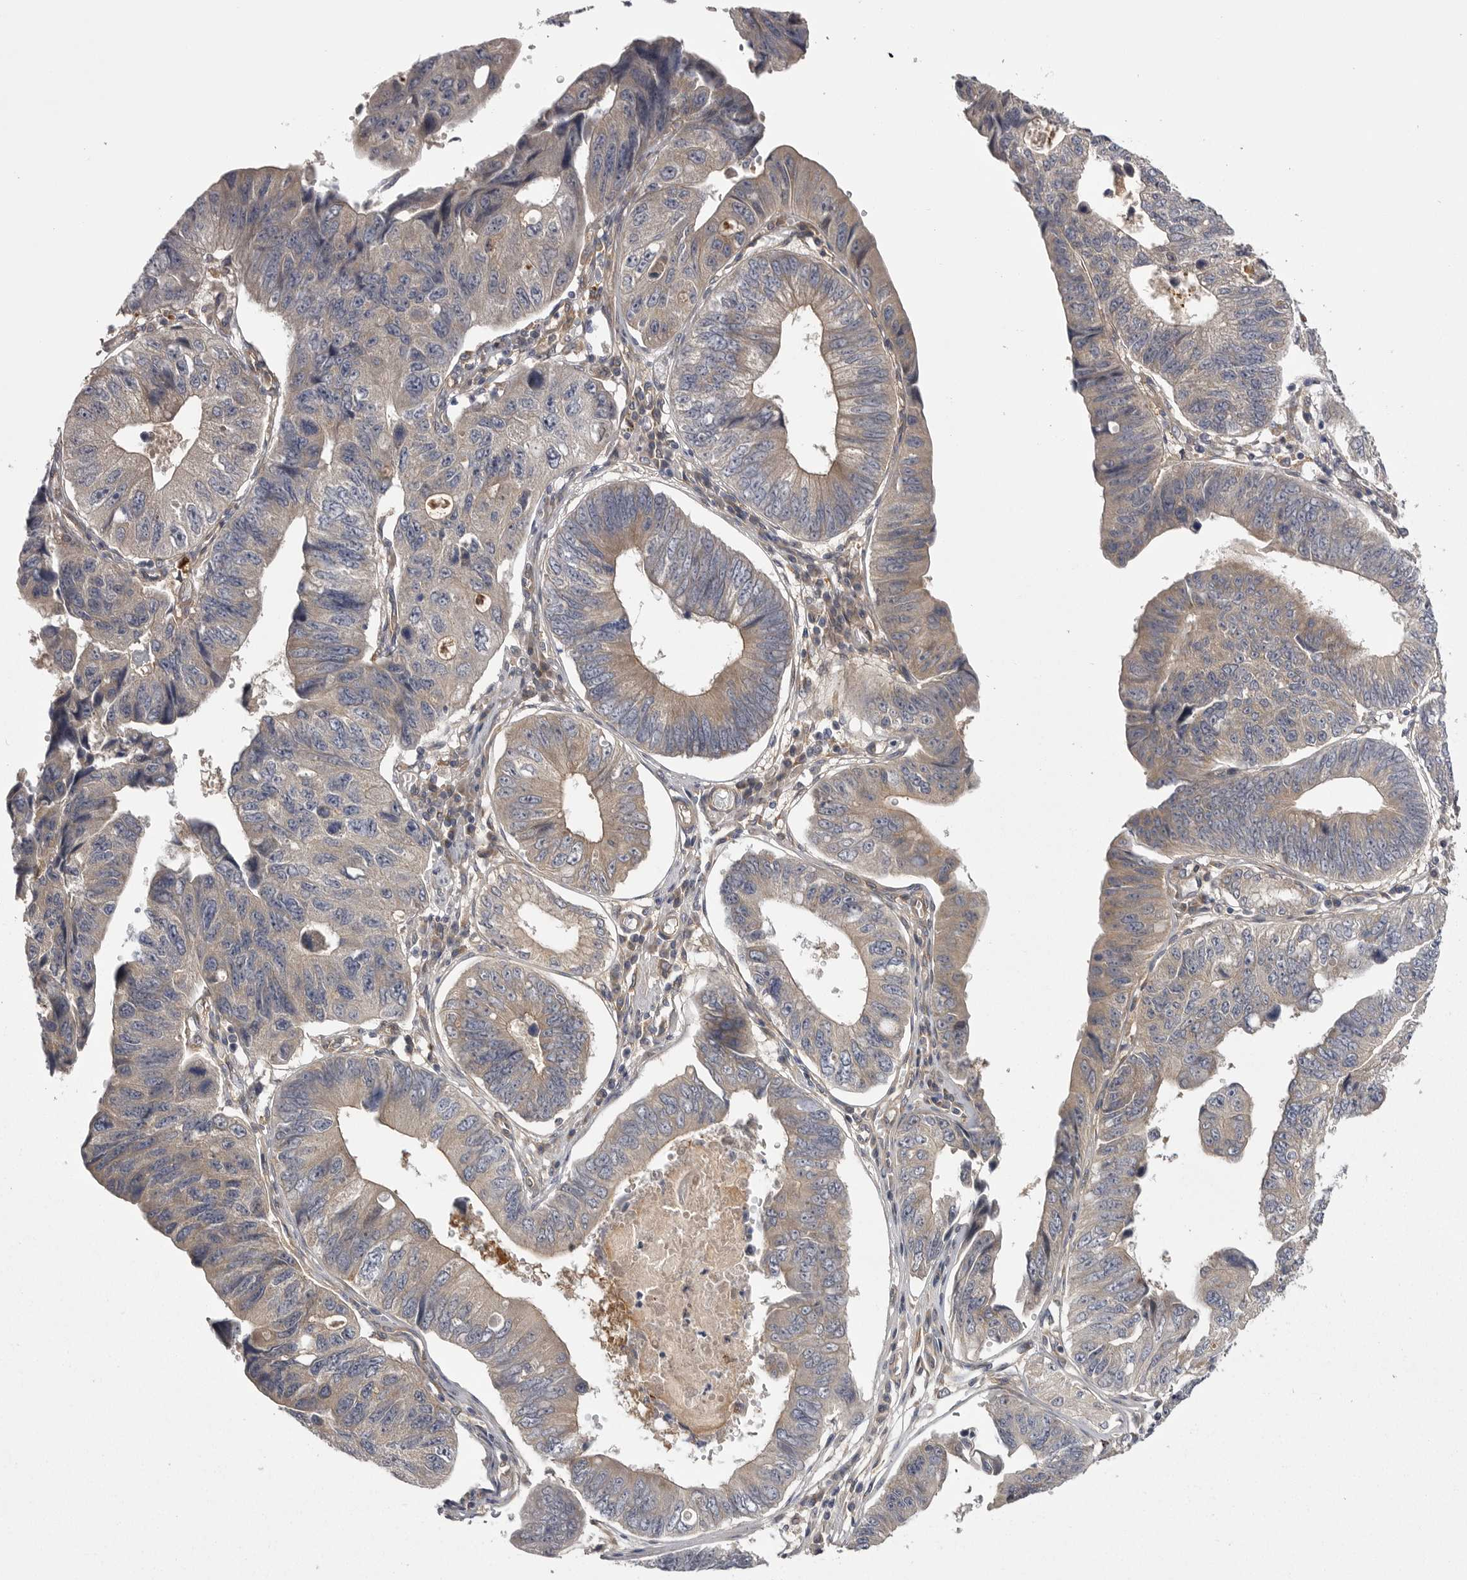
{"staining": {"intensity": "weak", "quantity": "25%-75%", "location": "cytoplasmic/membranous"}, "tissue": "stomach cancer", "cell_type": "Tumor cells", "image_type": "cancer", "snomed": [{"axis": "morphology", "description": "Adenocarcinoma, NOS"}, {"axis": "topography", "description": "Stomach"}], "caption": "Human stomach cancer (adenocarcinoma) stained with a brown dye displays weak cytoplasmic/membranous positive positivity in approximately 25%-75% of tumor cells.", "gene": "OSBPL9", "patient": {"sex": "male", "age": 59}}